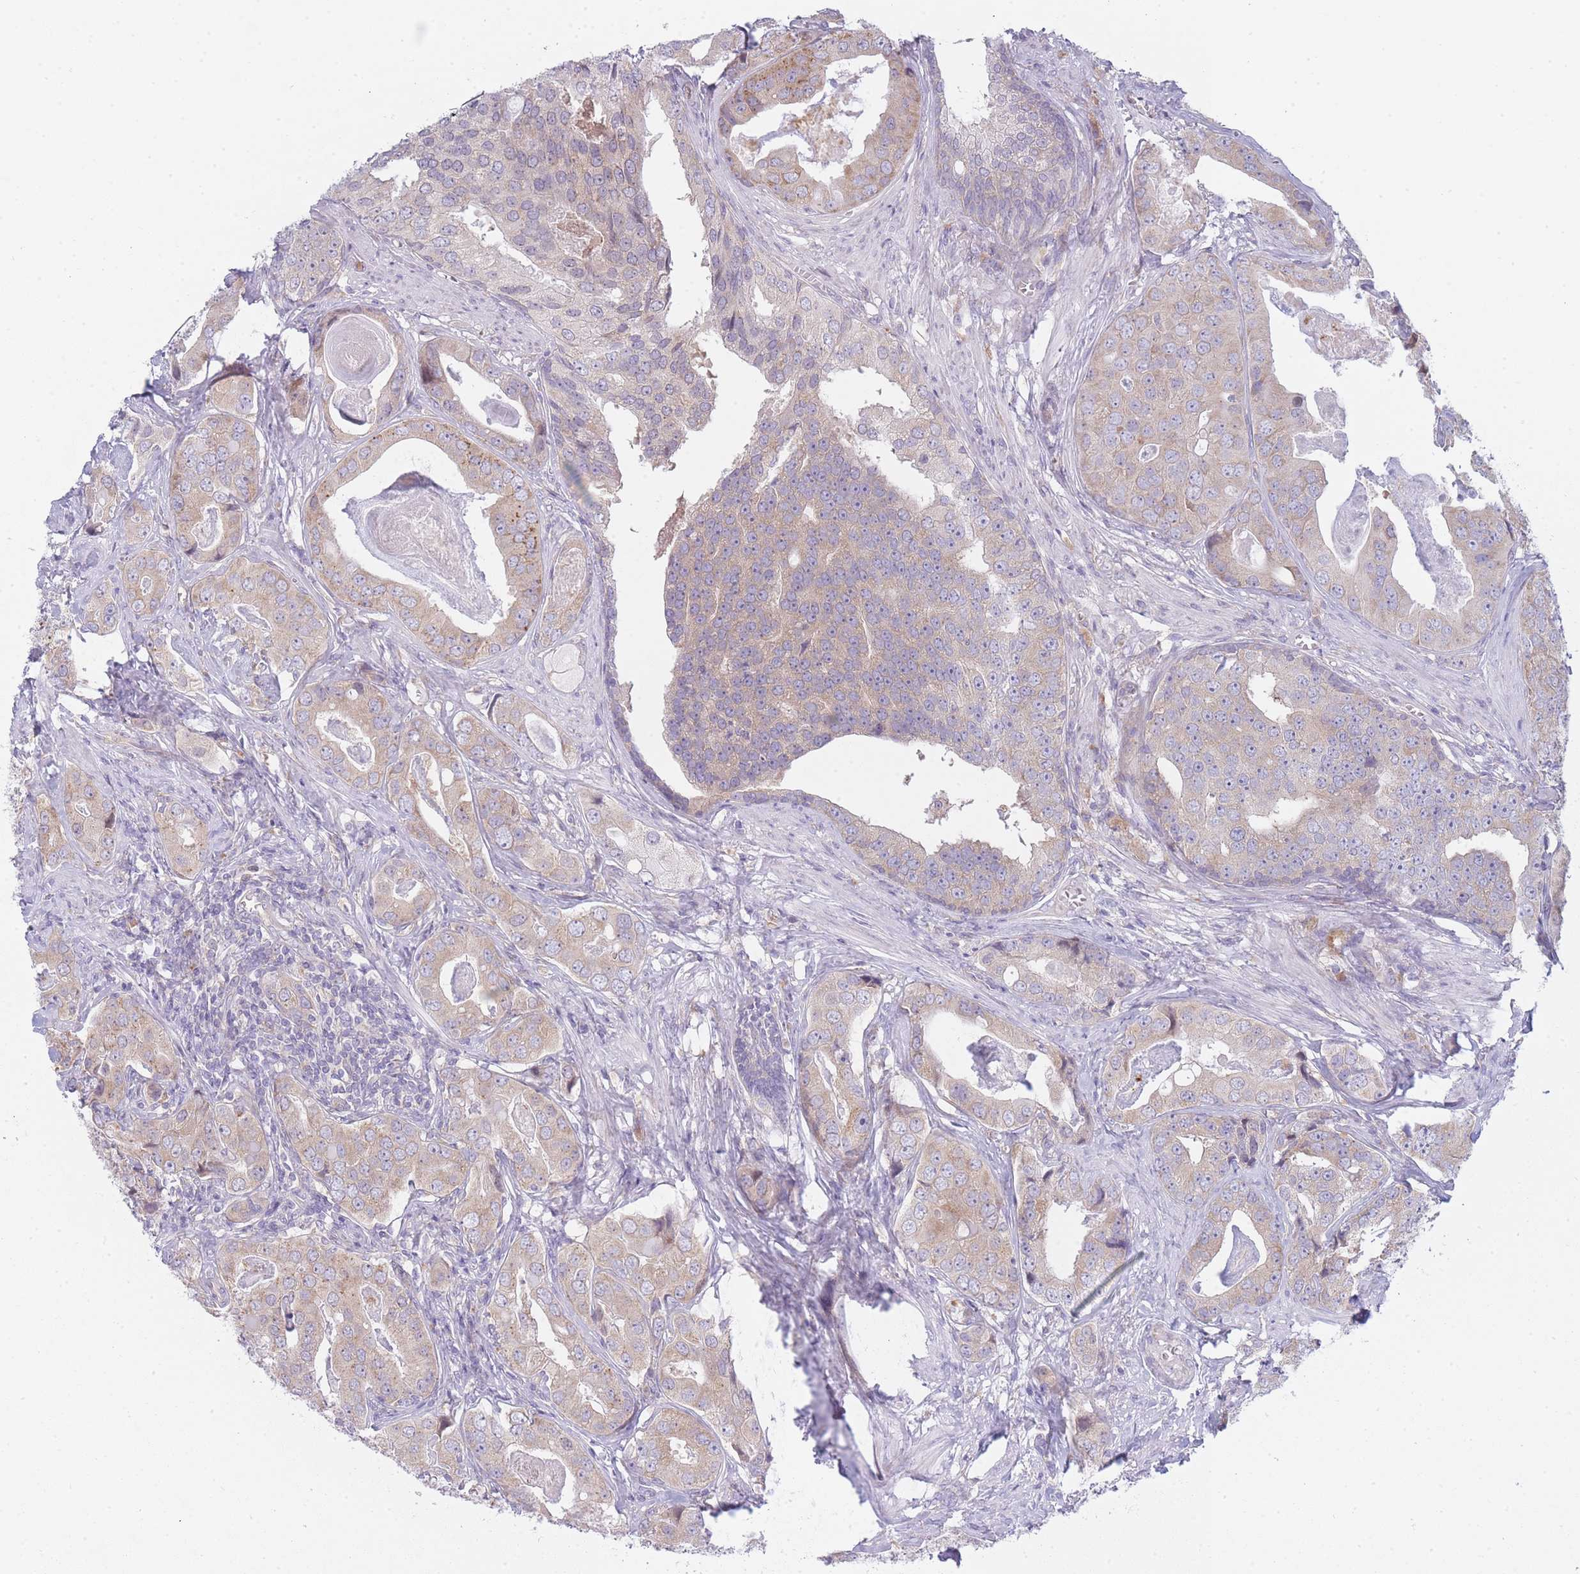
{"staining": {"intensity": "weak", "quantity": "25%-75%", "location": "cytoplasmic/membranous"}, "tissue": "prostate cancer", "cell_type": "Tumor cells", "image_type": "cancer", "snomed": [{"axis": "morphology", "description": "Adenocarcinoma, High grade"}, {"axis": "topography", "description": "Prostate"}], "caption": "This is a histology image of immunohistochemistry (IHC) staining of adenocarcinoma (high-grade) (prostate), which shows weak staining in the cytoplasmic/membranous of tumor cells.", "gene": "OR5L2", "patient": {"sex": "male", "age": 71}}